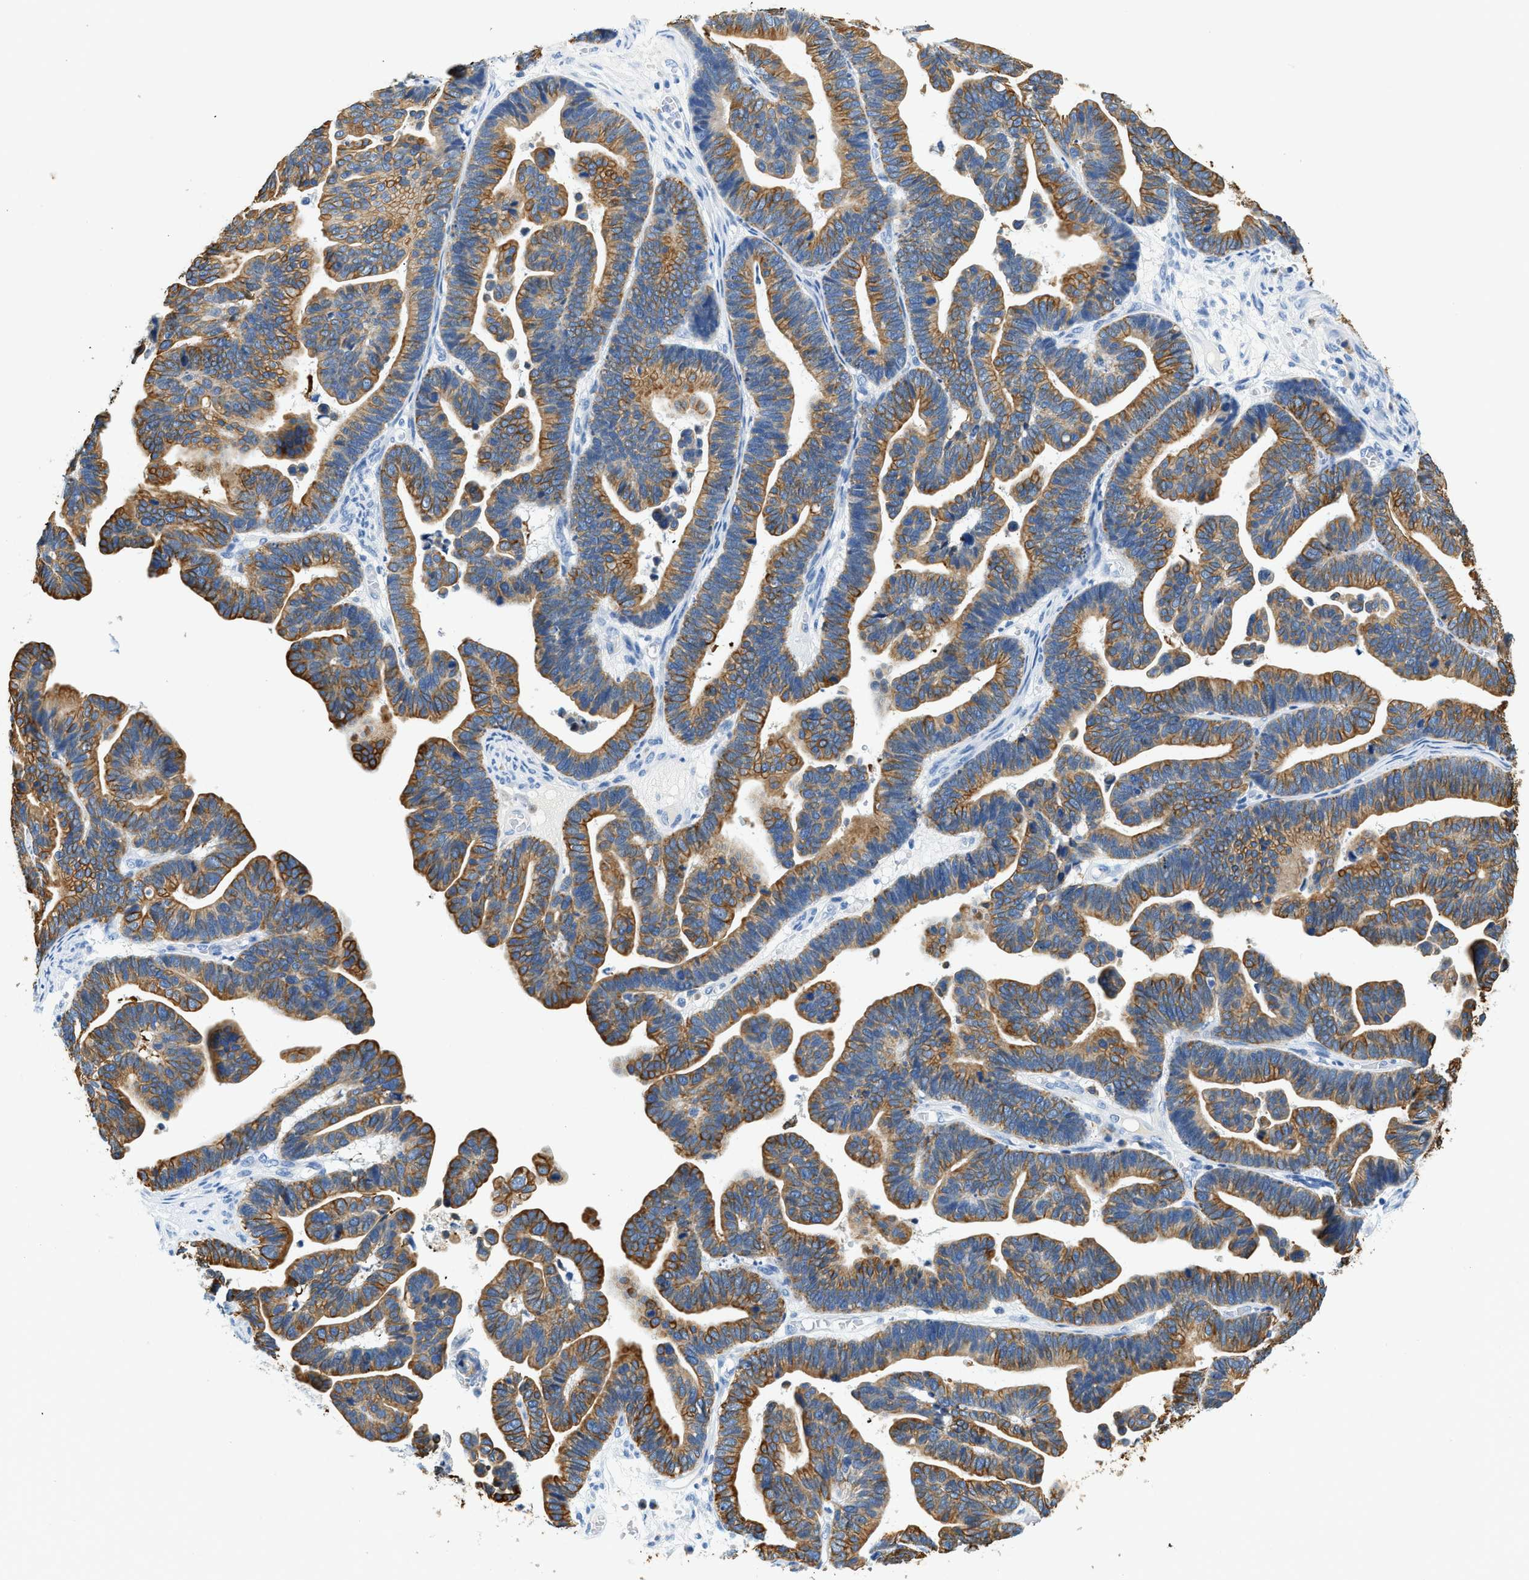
{"staining": {"intensity": "moderate", "quantity": ">75%", "location": "cytoplasmic/membranous"}, "tissue": "ovarian cancer", "cell_type": "Tumor cells", "image_type": "cancer", "snomed": [{"axis": "morphology", "description": "Cystadenocarcinoma, serous, NOS"}, {"axis": "topography", "description": "Ovary"}], "caption": "This is a histology image of immunohistochemistry (IHC) staining of ovarian serous cystadenocarcinoma, which shows moderate staining in the cytoplasmic/membranous of tumor cells.", "gene": "STXBP2", "patient": {"sex": "female", "age": 56}}